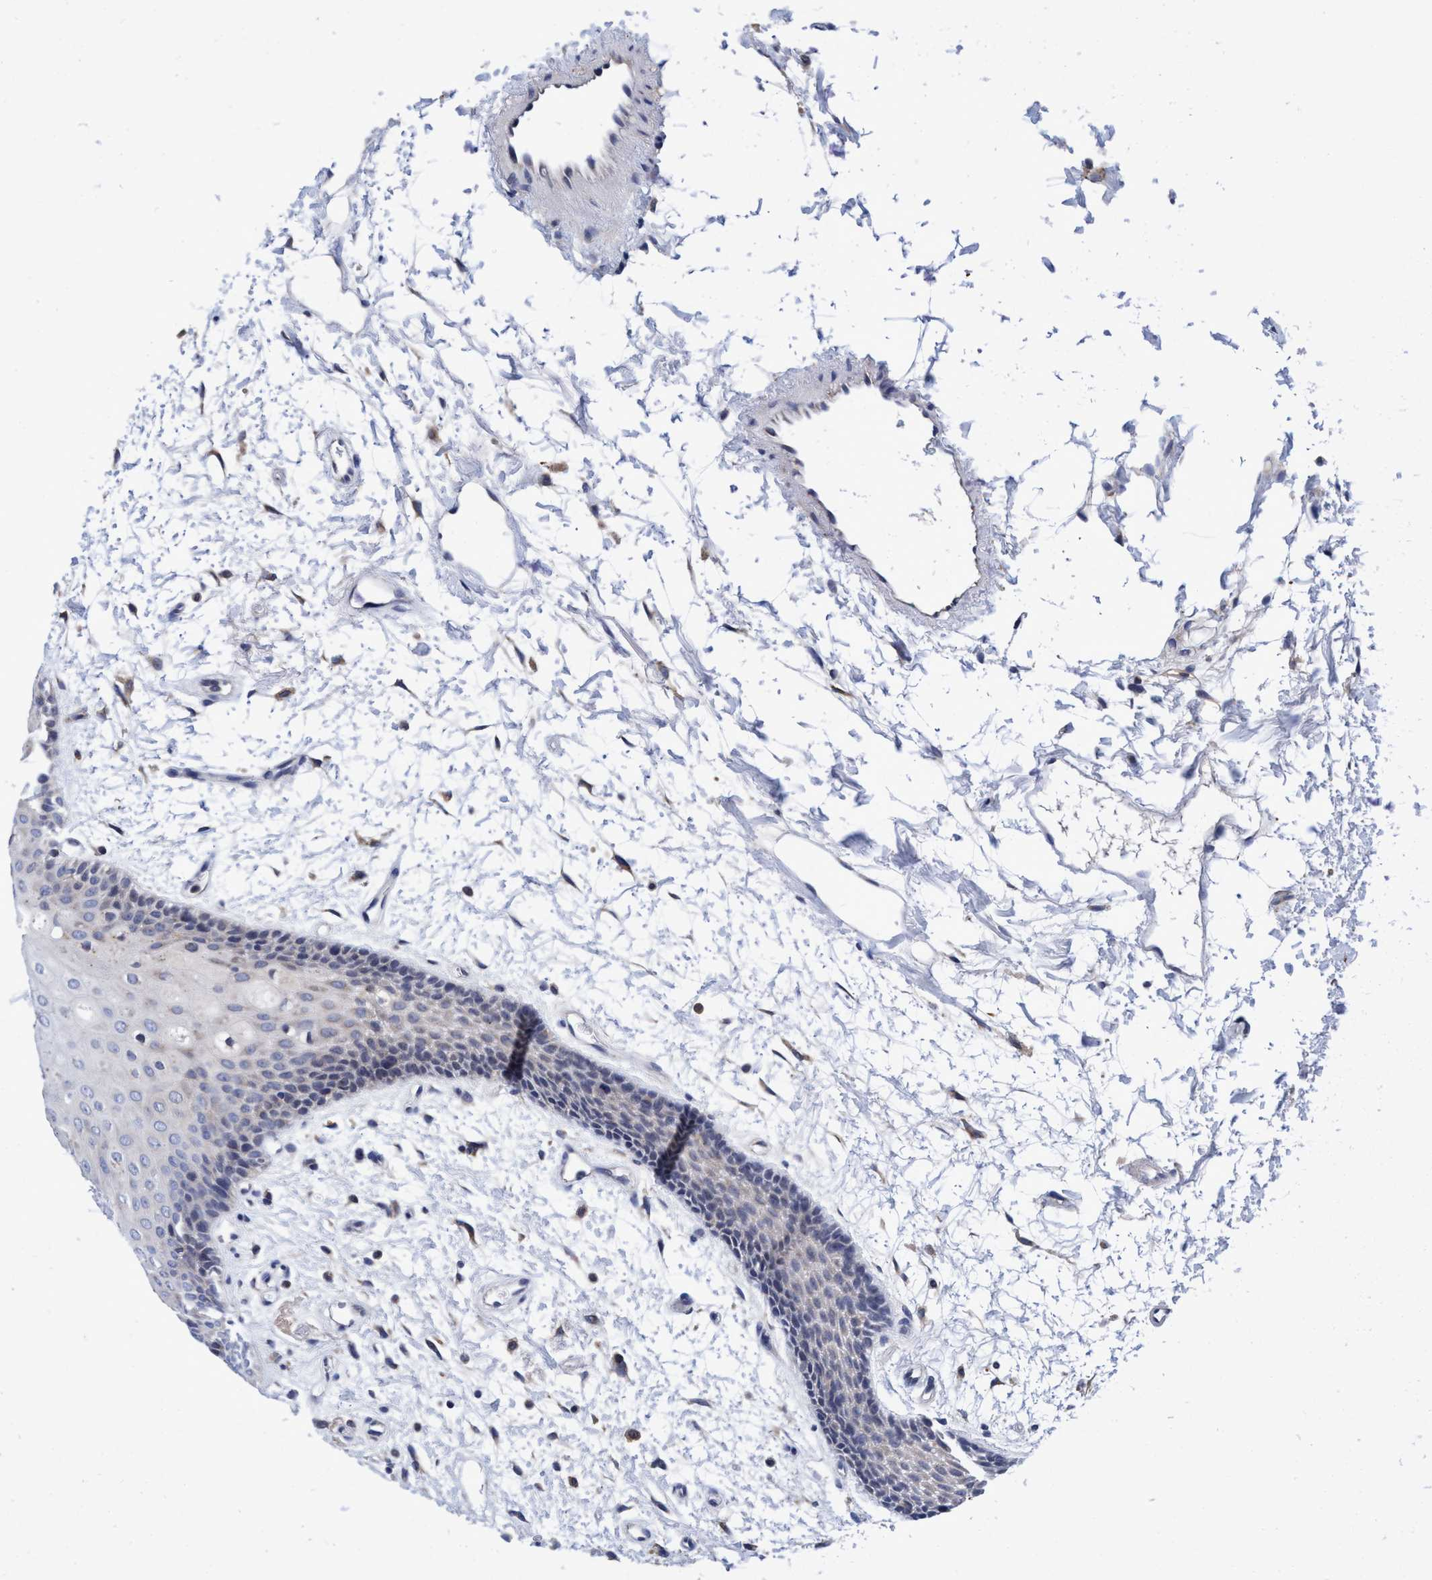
{"staining": {"intensity": "negative", "quantity": "none", "location": "none"}, "tissue": "oral mucosa", "cell_type": "Squamous epithelial cells", "image_type": "normal", "snomed": [{"axis": "morphology", "description": "Normal tissue, NOS"}, {"axis": "topography", "description": "Skeletal muscle"}, {"axis": "topography", "description": "Oral tissue"}, {"axis": "topography", "description": "Peripheral nerve tissue"}], "caption": "A high-resolution histopathology image shows immunohistochemistry (IHC) staining of unremarkable oral mucosa, which demonstrates no significant staining in squamous epithelial cells. (DAB (3,3'-diaminobenzidine) immunohistochemistry with hematoxylin counter stain).", "gene": "CALCOCO2", "patient": {"sex": "female", "age": 84}}